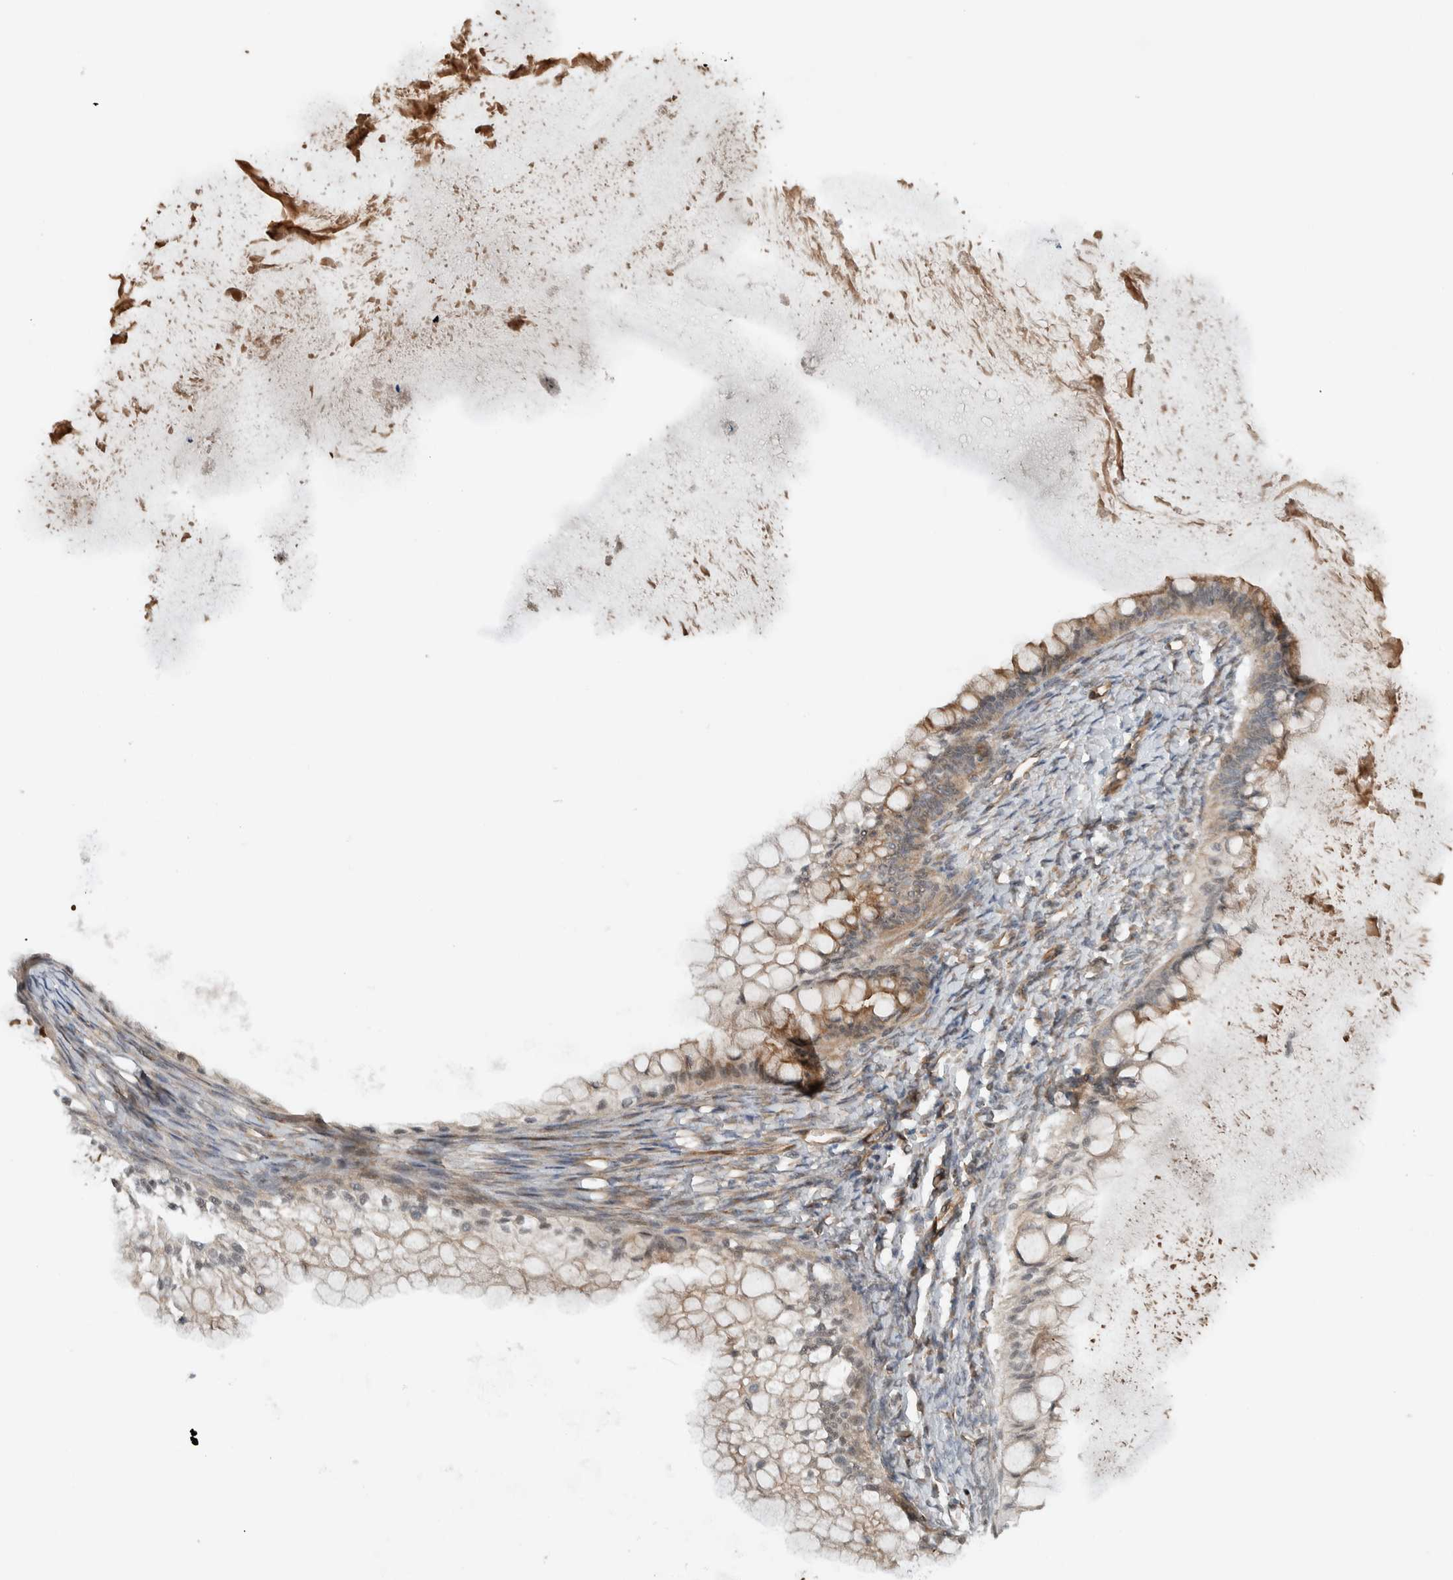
{"staining": {"intensity": "weak", "quantity": ">75%", "location": "cytoplasmic/membranous"}, "tissue": "ovarian cancer", "cell_type": "Tumor cells", "image_type": "cancer", "snomed": [{"axis": "morphology", "description": "Cystadenocarcinoma, mucinous, NOS"}, {"axis": "topography", "description": "Ovary"}], "caption": "A brown stain shows weak cytoplasmic/membranous positivity of a protein in human ovarian mucinous cystadenocarcinoma tumor cells.", "gene": "ARMC7", "patient": {"sex": "female", "age": 57}}